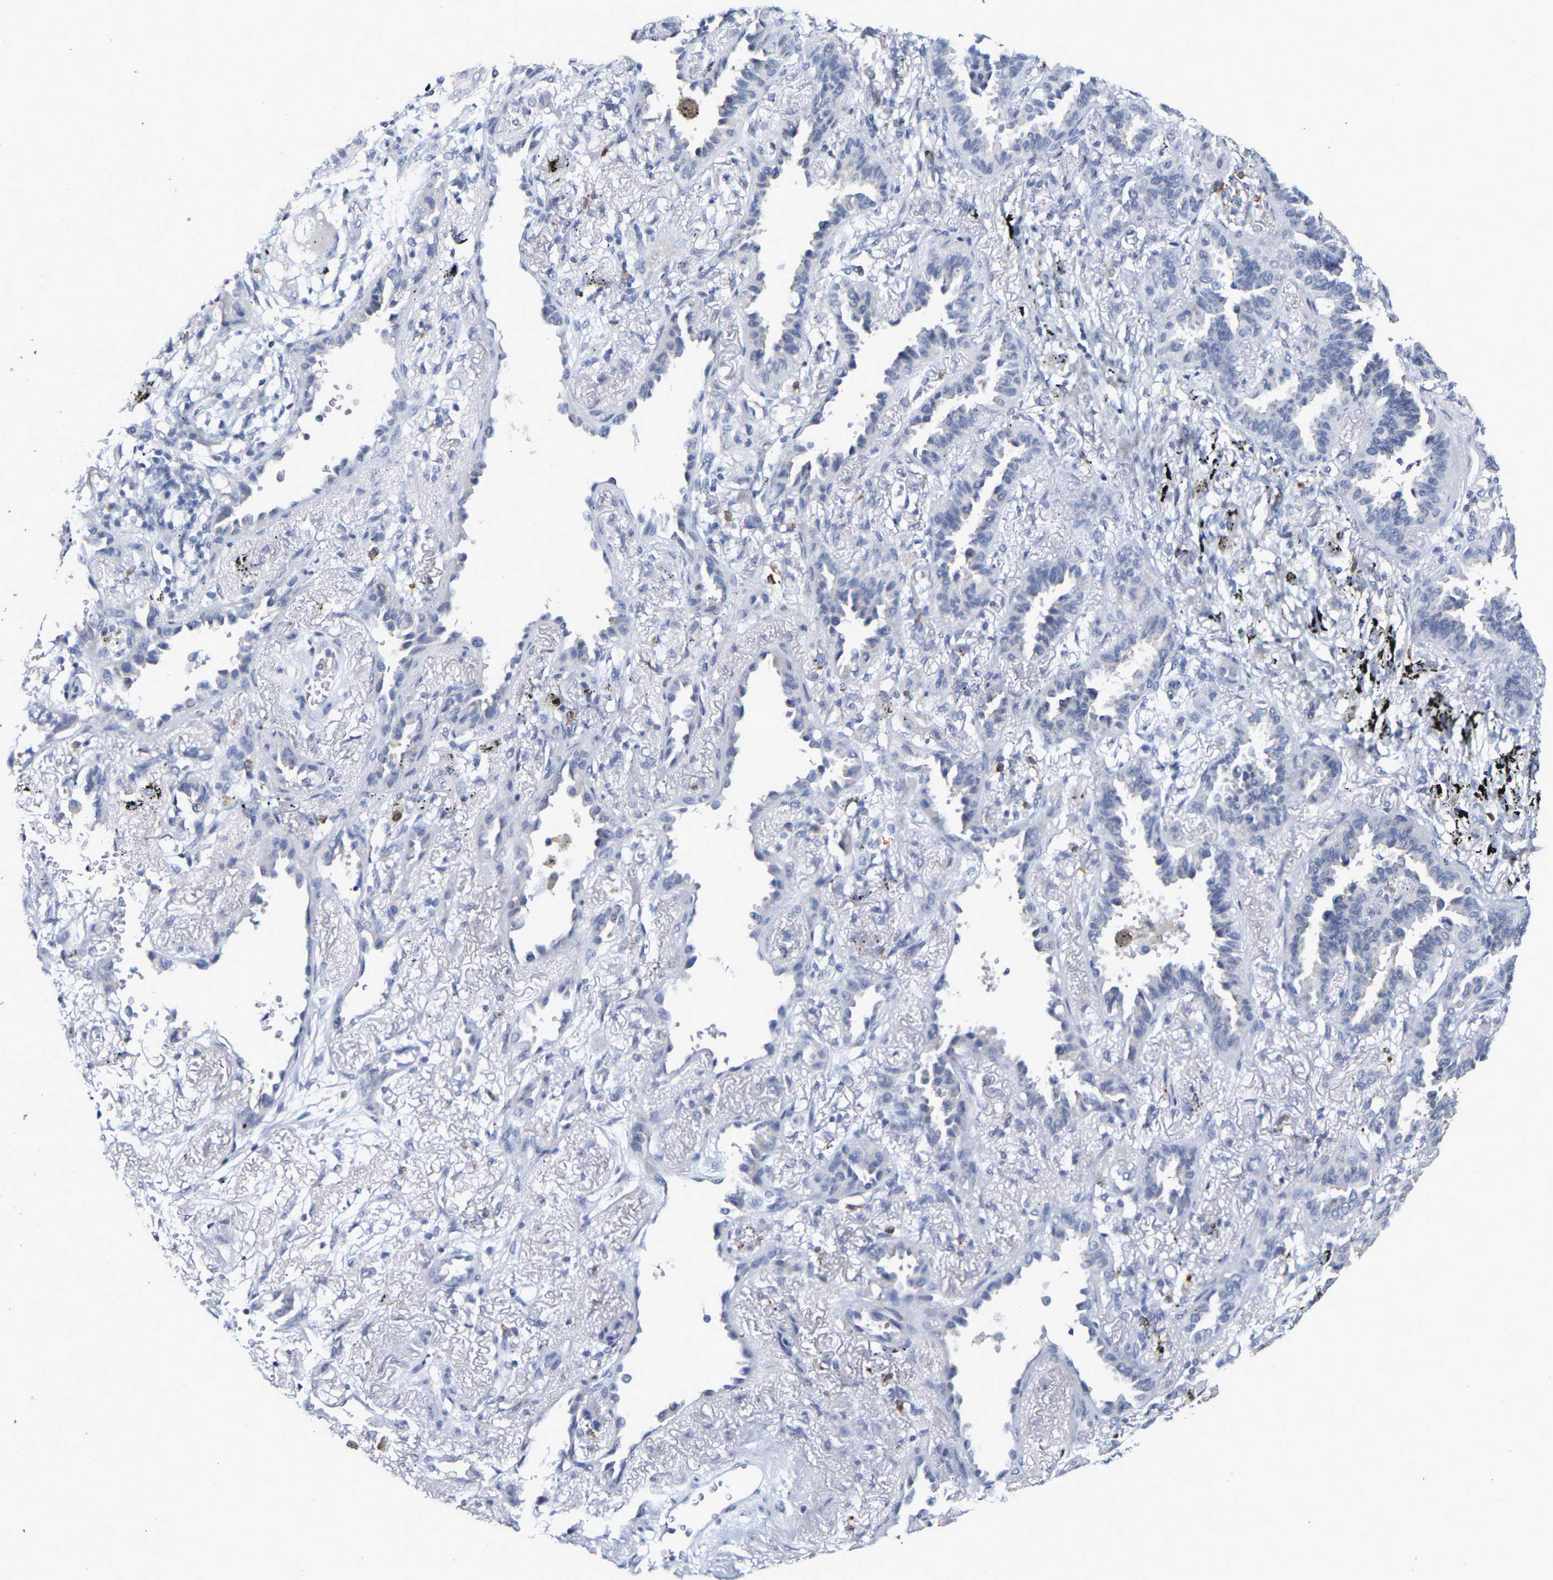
{"staining": {"intensity": "negative", "quantity": "none", "location": "none"}, "tissue": "lung cancer", "cell_type": "Tumor cells", "image_type": "cancer", "snomed": [{"axis": "morphology", "description": "Adenocarcinoma, NOS"}, {"axis": "topography", "description": "Lung"}], "caption": "Tumor cells are negative for protein expression in human lung cancer. Brightfield microscopy of IHC stained with DAB (3,3'-diaminobenzidine) (brown) and hematoxylin (blue), captured at high magnification.", "gene": "GNAS", "patient": {"sex": "male", "age": 59}}